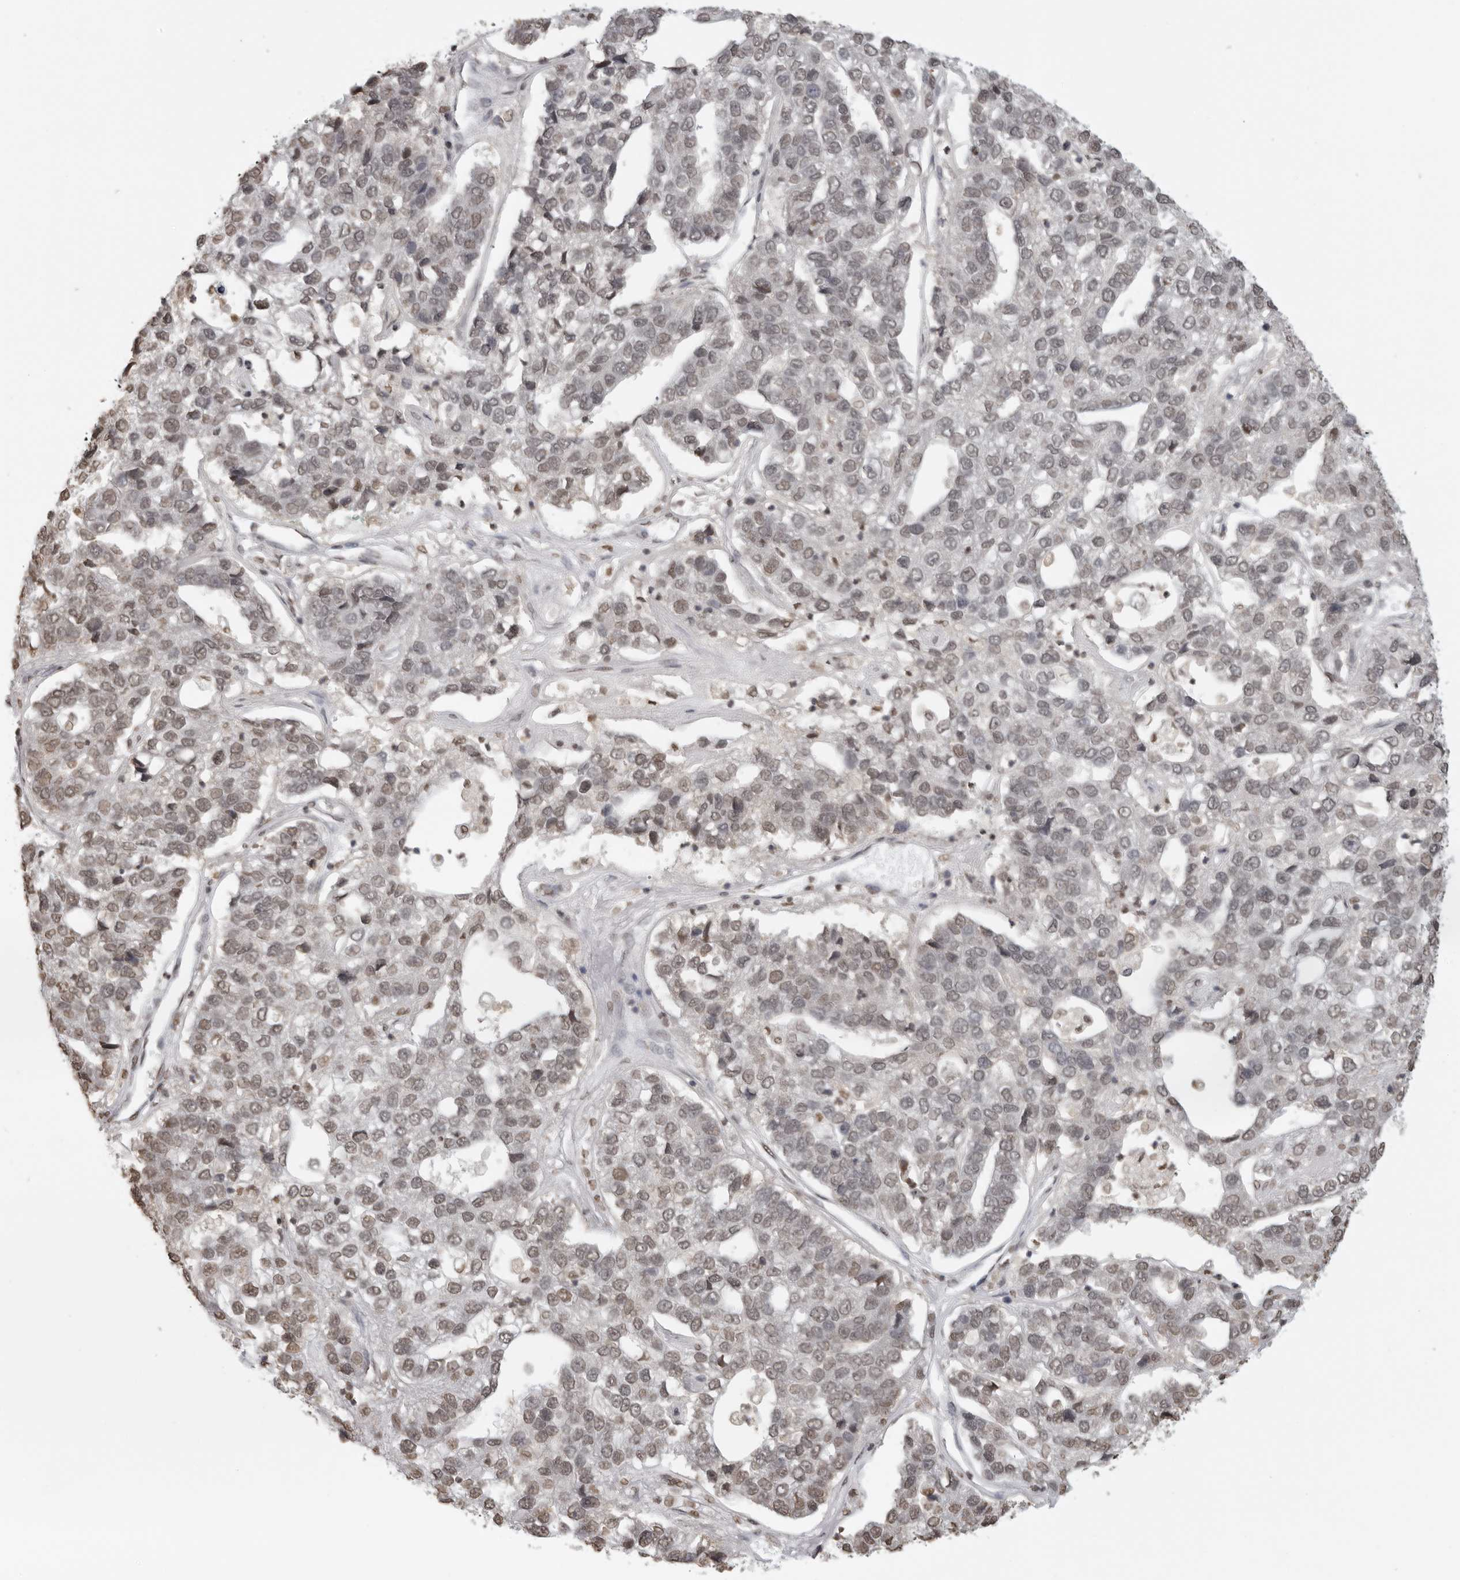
{"staining": {"intensity": "weak", "quantity": "<25%", "location": "nuclear"}, "tissue": "pancreatic cancer", "cell_type": "Tumor cells", "image_type": "cancer", "snomed": [{"axis": "morphology", "description": "Adenocarcinoma, NOS"}, {"axis": "topography", "description": "Pancreas"}], "caption": "DAB immunohistochemical staining of human adenocarcinoma (pancreatic) displays no significant positivity in tumor cells.", "gene": "RPA2", "patient": {"sex": "female", "age": 61}}